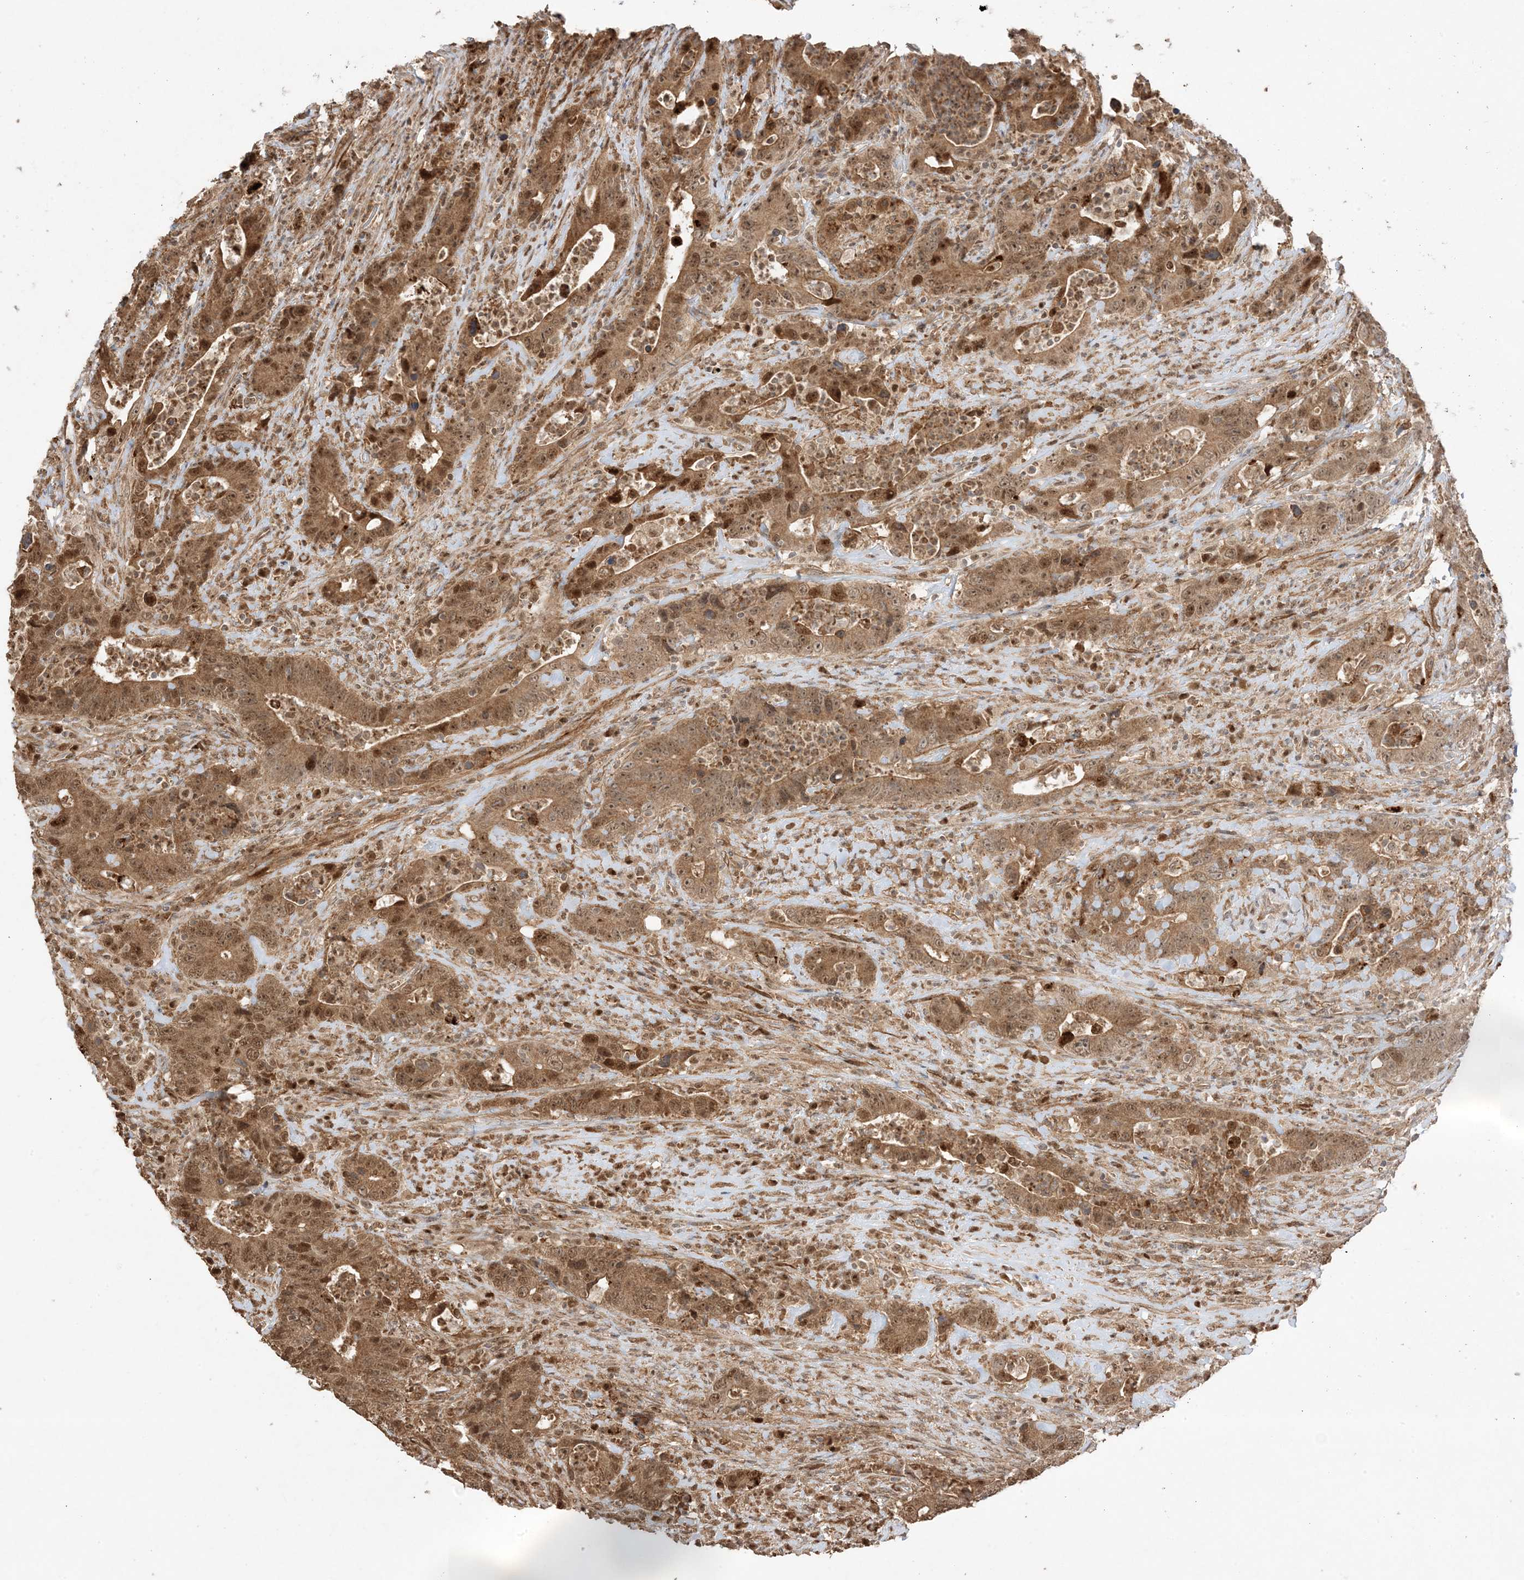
{"staining": {"intensity": "moderate", "quantity": ">75%", "location": "cytoplasmic/membranous,nuclear"}, "tissue": "colorectal cancer", "cell_type": "Tumor cells", "image_type": "cancer", "snomed": [{"axis": "morphology", "description": "Adenocarcinoma, NOS"}, {"axis": "topography", "description": "Colon"}], "caption": "Colorectal cancer was stained to show a protein in brown. There is medium levels of moderate cytoplasmic/membranous and nuclear positivity in about >75% of tumor cells.", "gene": "ZBTB41", "patient": {"sex": "female", "age": 75}}